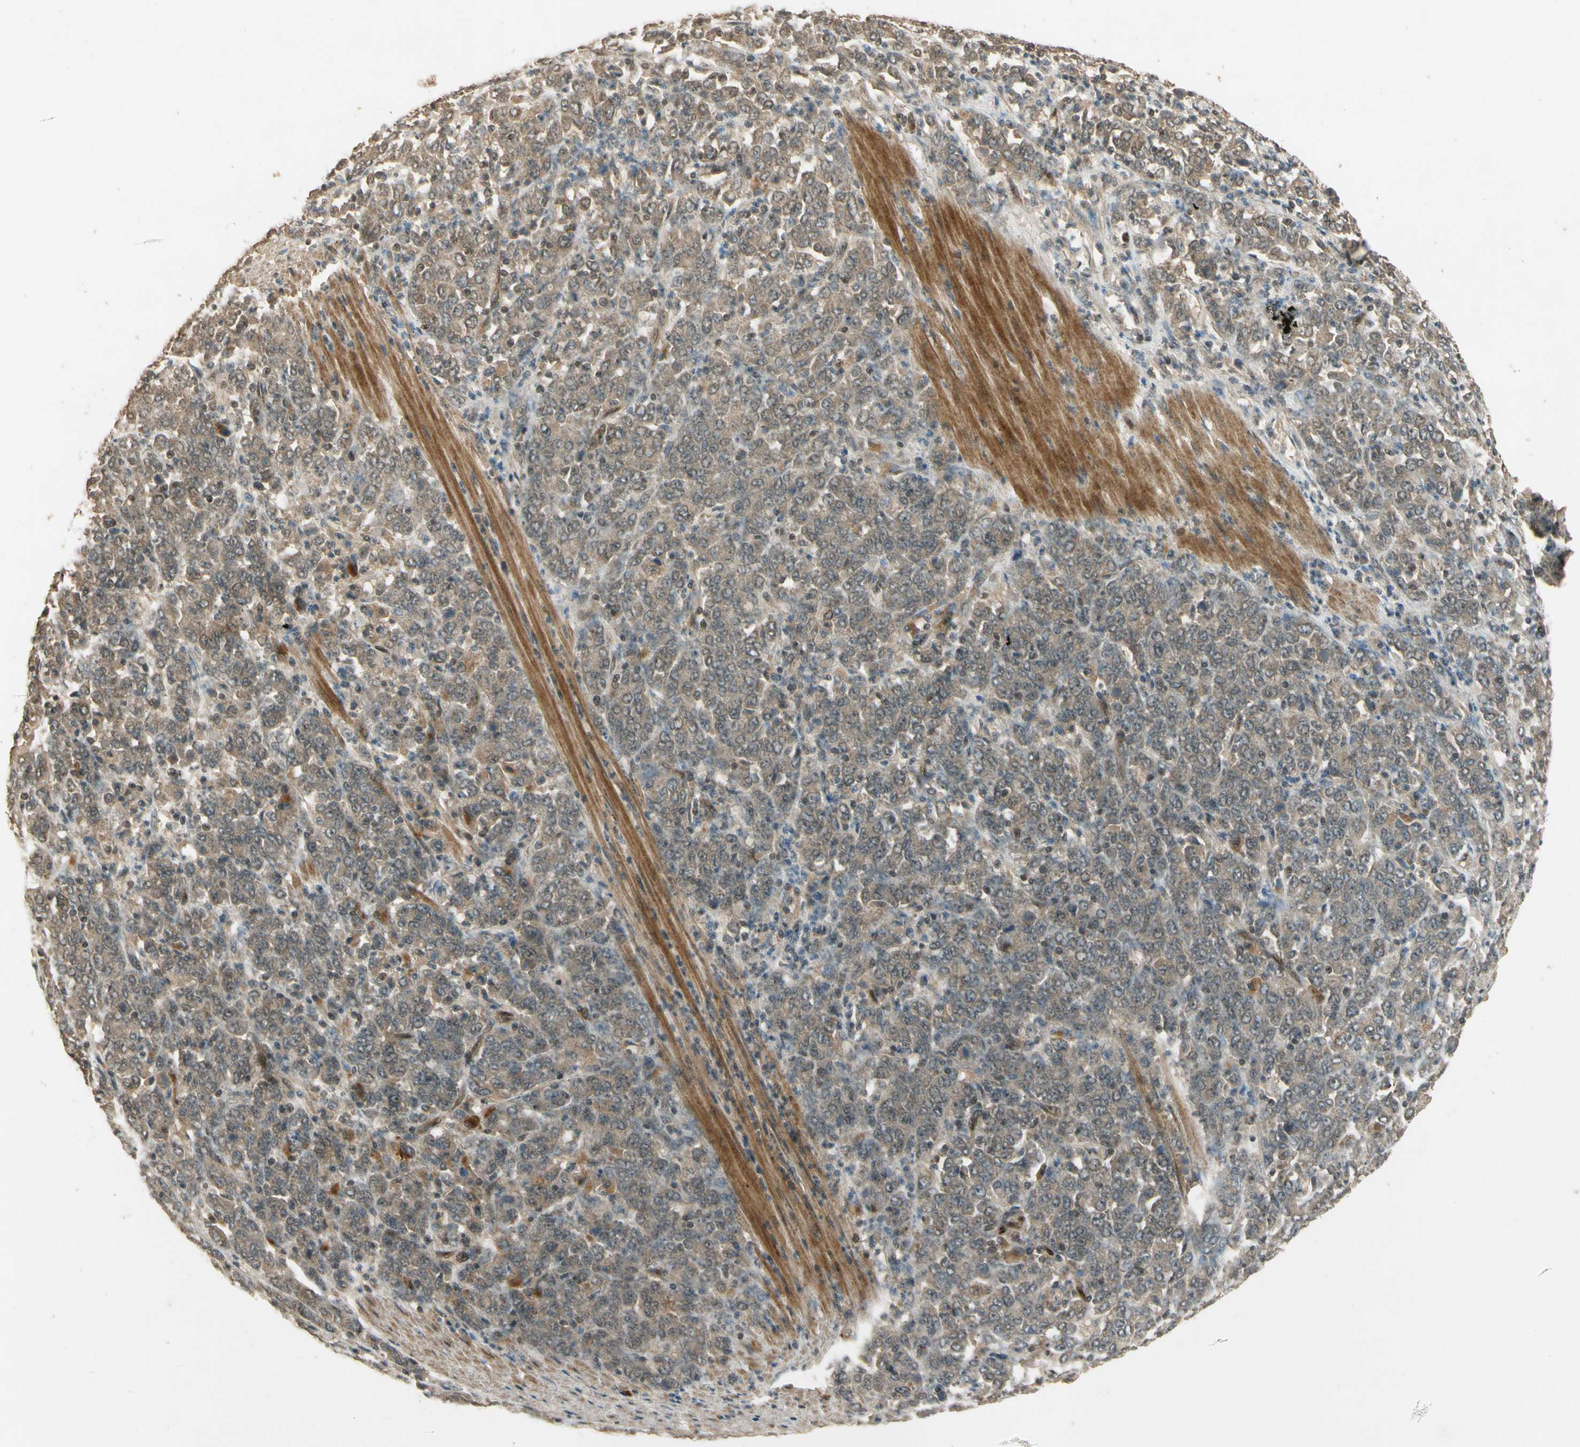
{"staining": {"intensity": "weak", "quantity": ">75%", "location": "cytoplasmic/membranous"}, "tissue": "stomach cancer", "cell_type": "Tumor cells", "image_type": "cancer", "snomed": [{"axis": "morphology", "description": "Adenocarcinoma, NOS"}, {"axis": "topography", "description": "Stomach, lower"}], "caption": "Weak cytoplasmic/membranous expression for a protein is appreciated in approximately >75% of tumor cells of adenocarcinoma (stomach) using immunohistochemistry.", "gene": "GMEB2", "patient": {"sex": "female", "age": 71}}